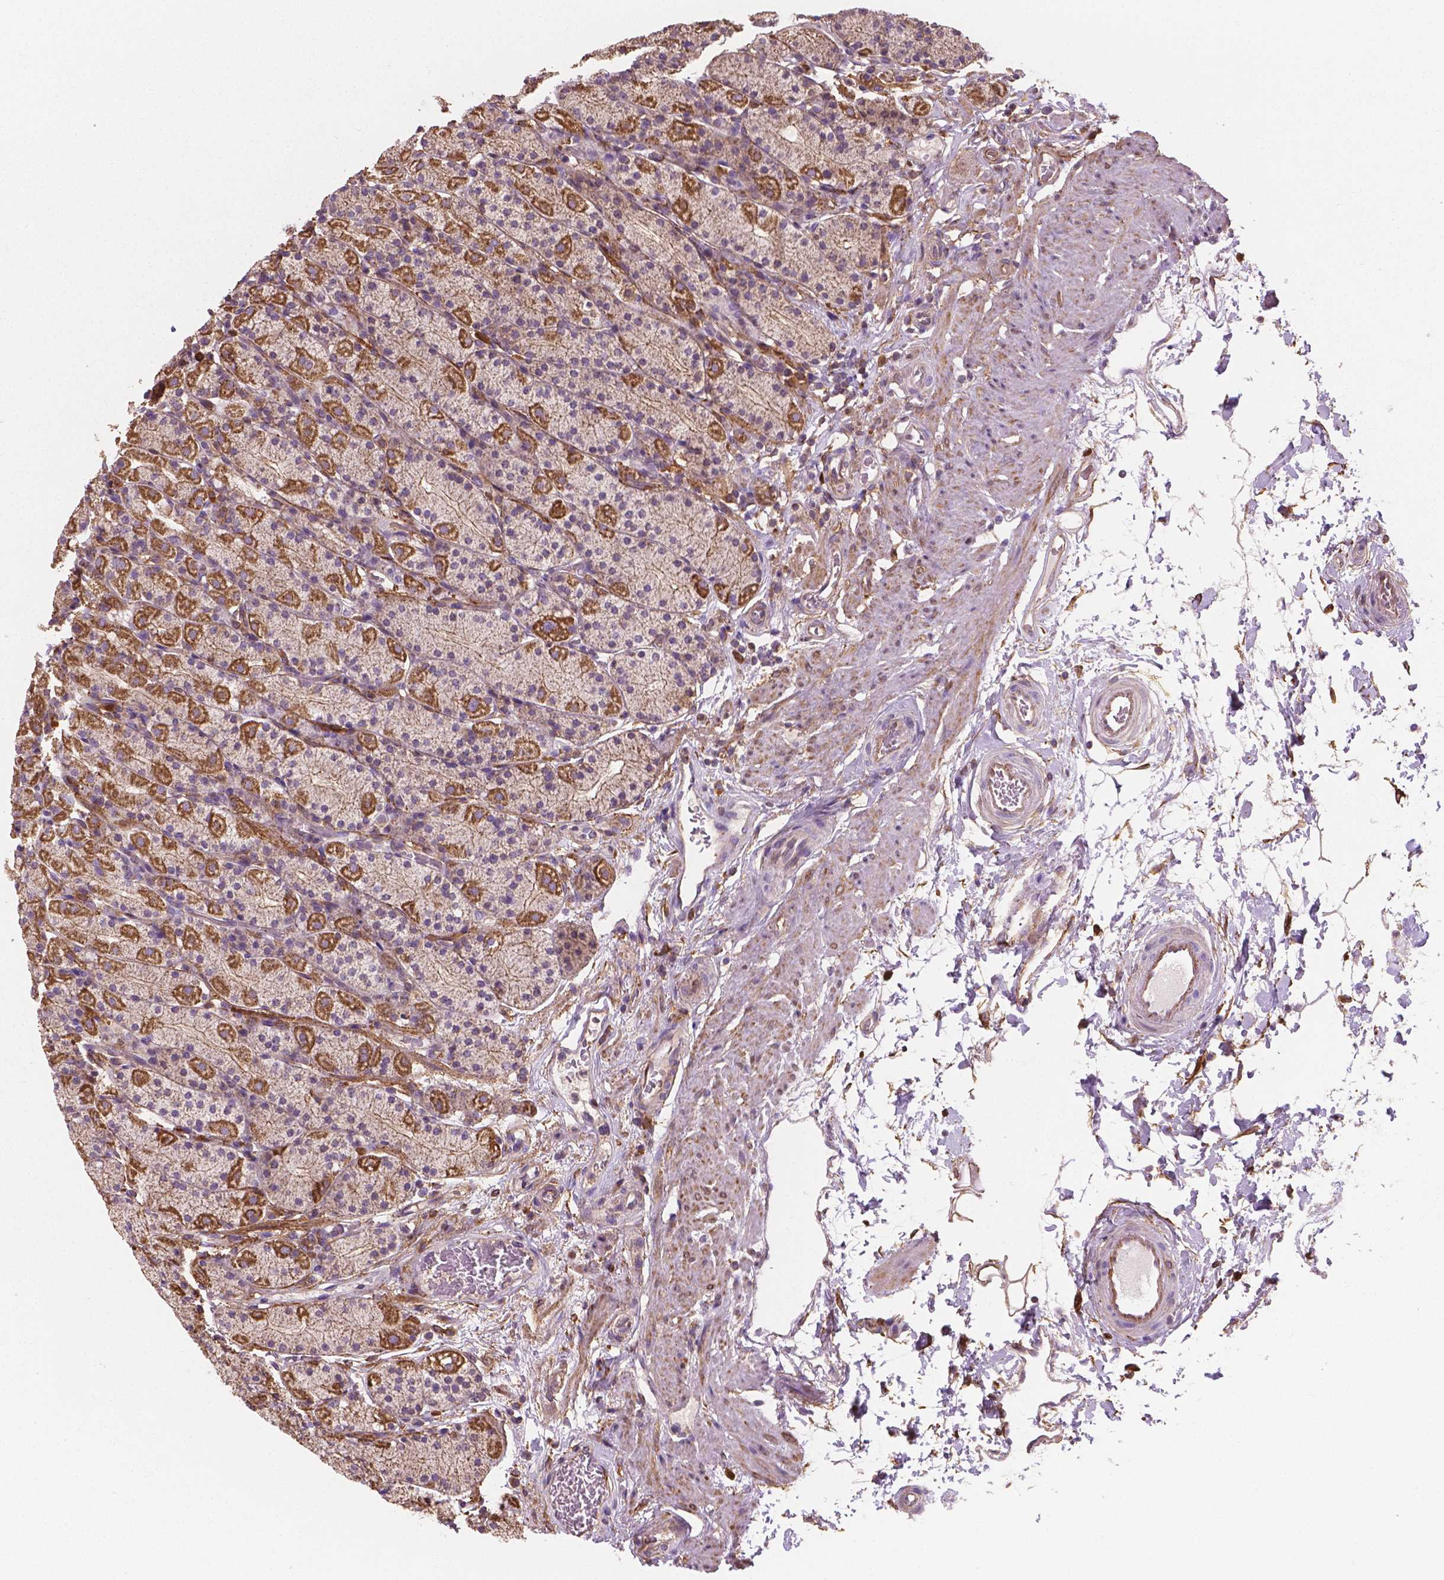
{"staining": {"intensity": "moderate", "quantity": "25%-75%", "location": "cytoplasmic/membranous"}, "tissue": "stomach", "cell_type": "Glandular cells", "image_type": "normal", "snomed": [{"axis": "morphology", "description": "Normal tissue, NOS"}, {"axis": "topography", "description": "Stomach, upper"}, {"axis": "topography", "description": "Stomach"}], "caption": "Immunohistochemical staining of unremarkable stomach reveals 25%-75% levels of moderate cytoplasmic/membranous protein expression in approximately 25%-75% of glandular cells. The staining was performed using DAB, with brown indicating positive protein expression. Nuclei are stained blue with hematoxylin.", "gene": "TCAF1", "patient": {"sex": "male", "age": 62}}